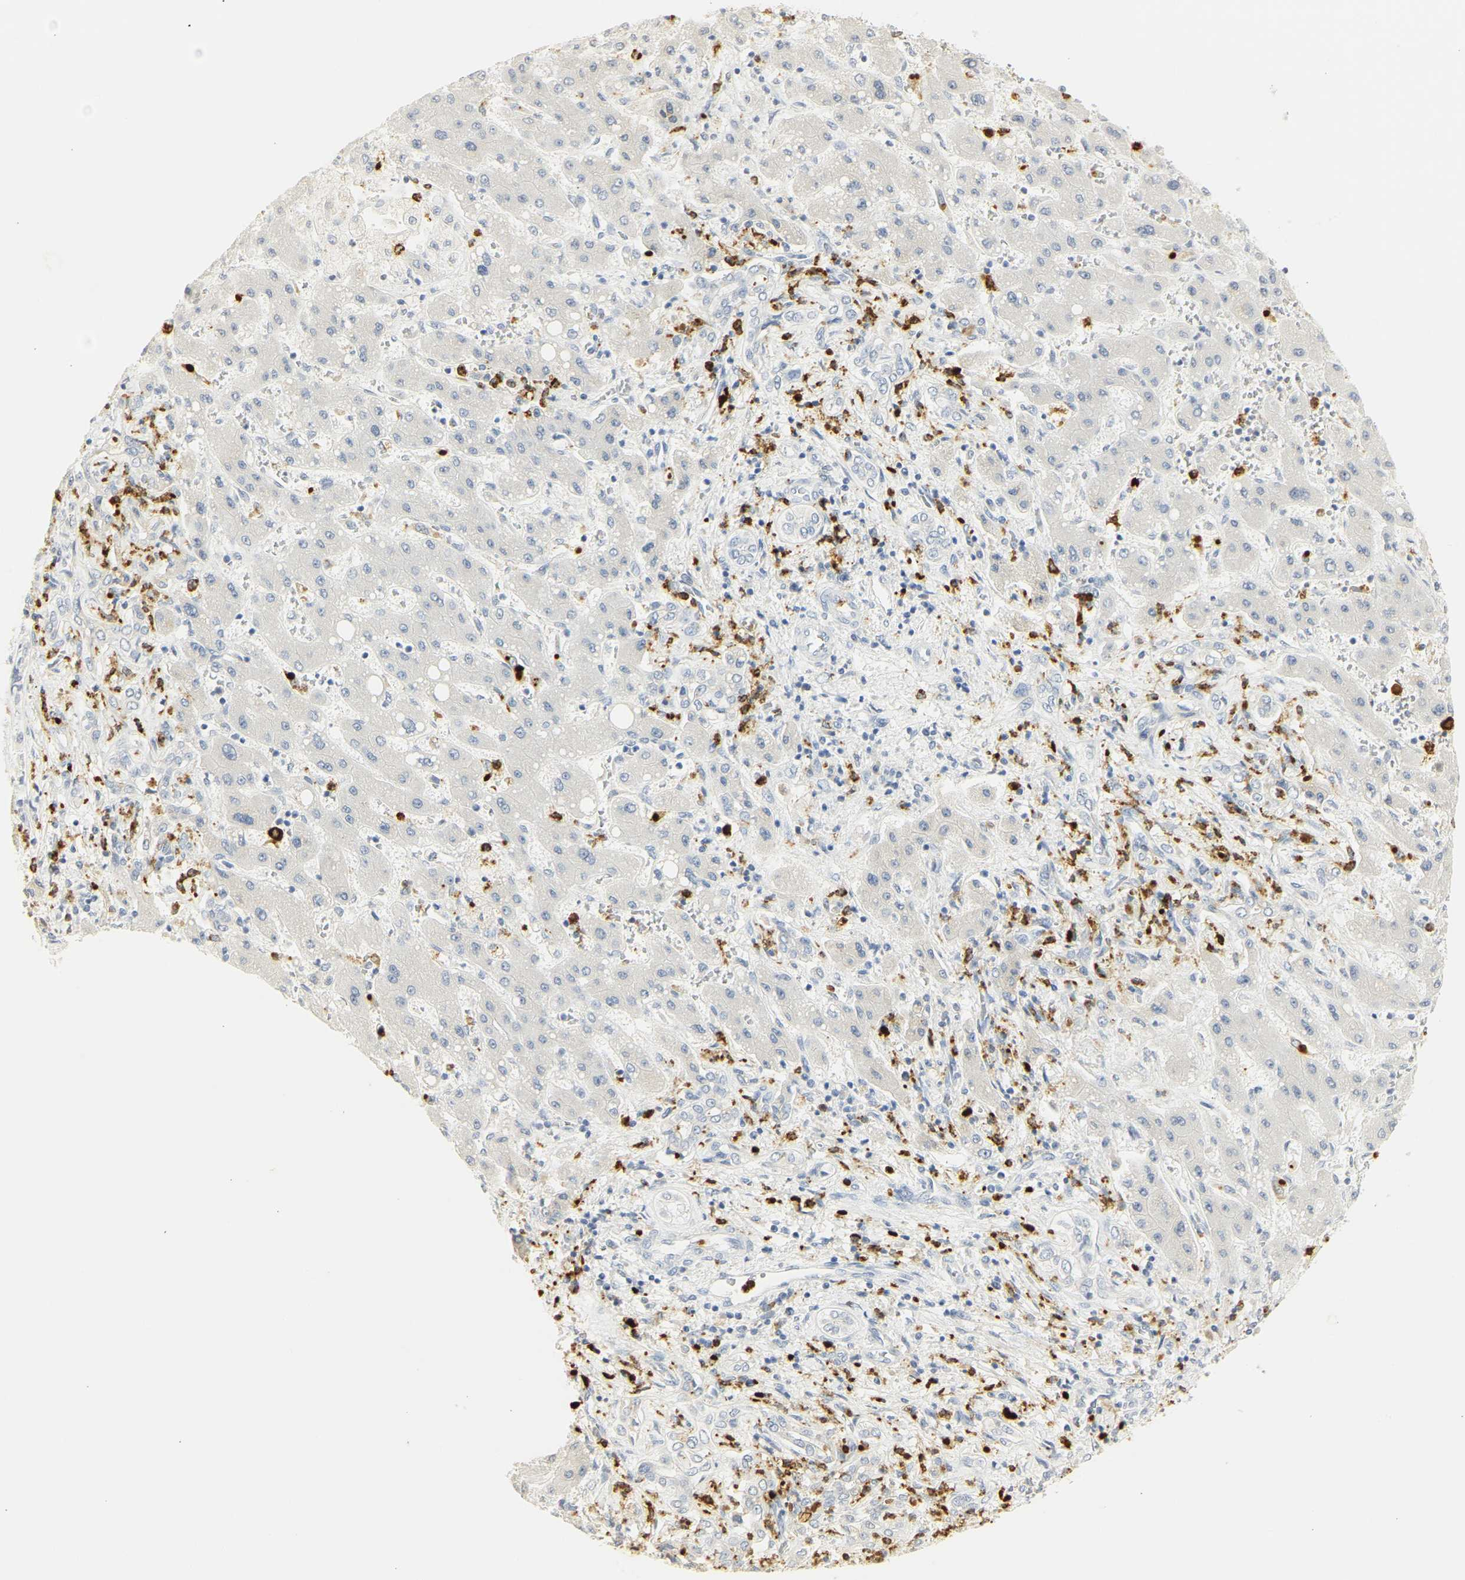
{"staining": {"intensity": "negative", "quantity": "none", "location": "none"}, "tissue": "liver cancer", "cell_type": "Tumor cells", "image_type": "cancer", "snomed": [{"axis": "morphology", "description": "Cholangiocarcinoma"}, {"axis": "topography", "description": "Liver"}], "caption": "Histopathology image shows no protein positivity in tumor cells of liver cancer (cholangiocarcinoma) tissue.", "gene": "MPO", "patient": {"sex": "male", "age": 50}}